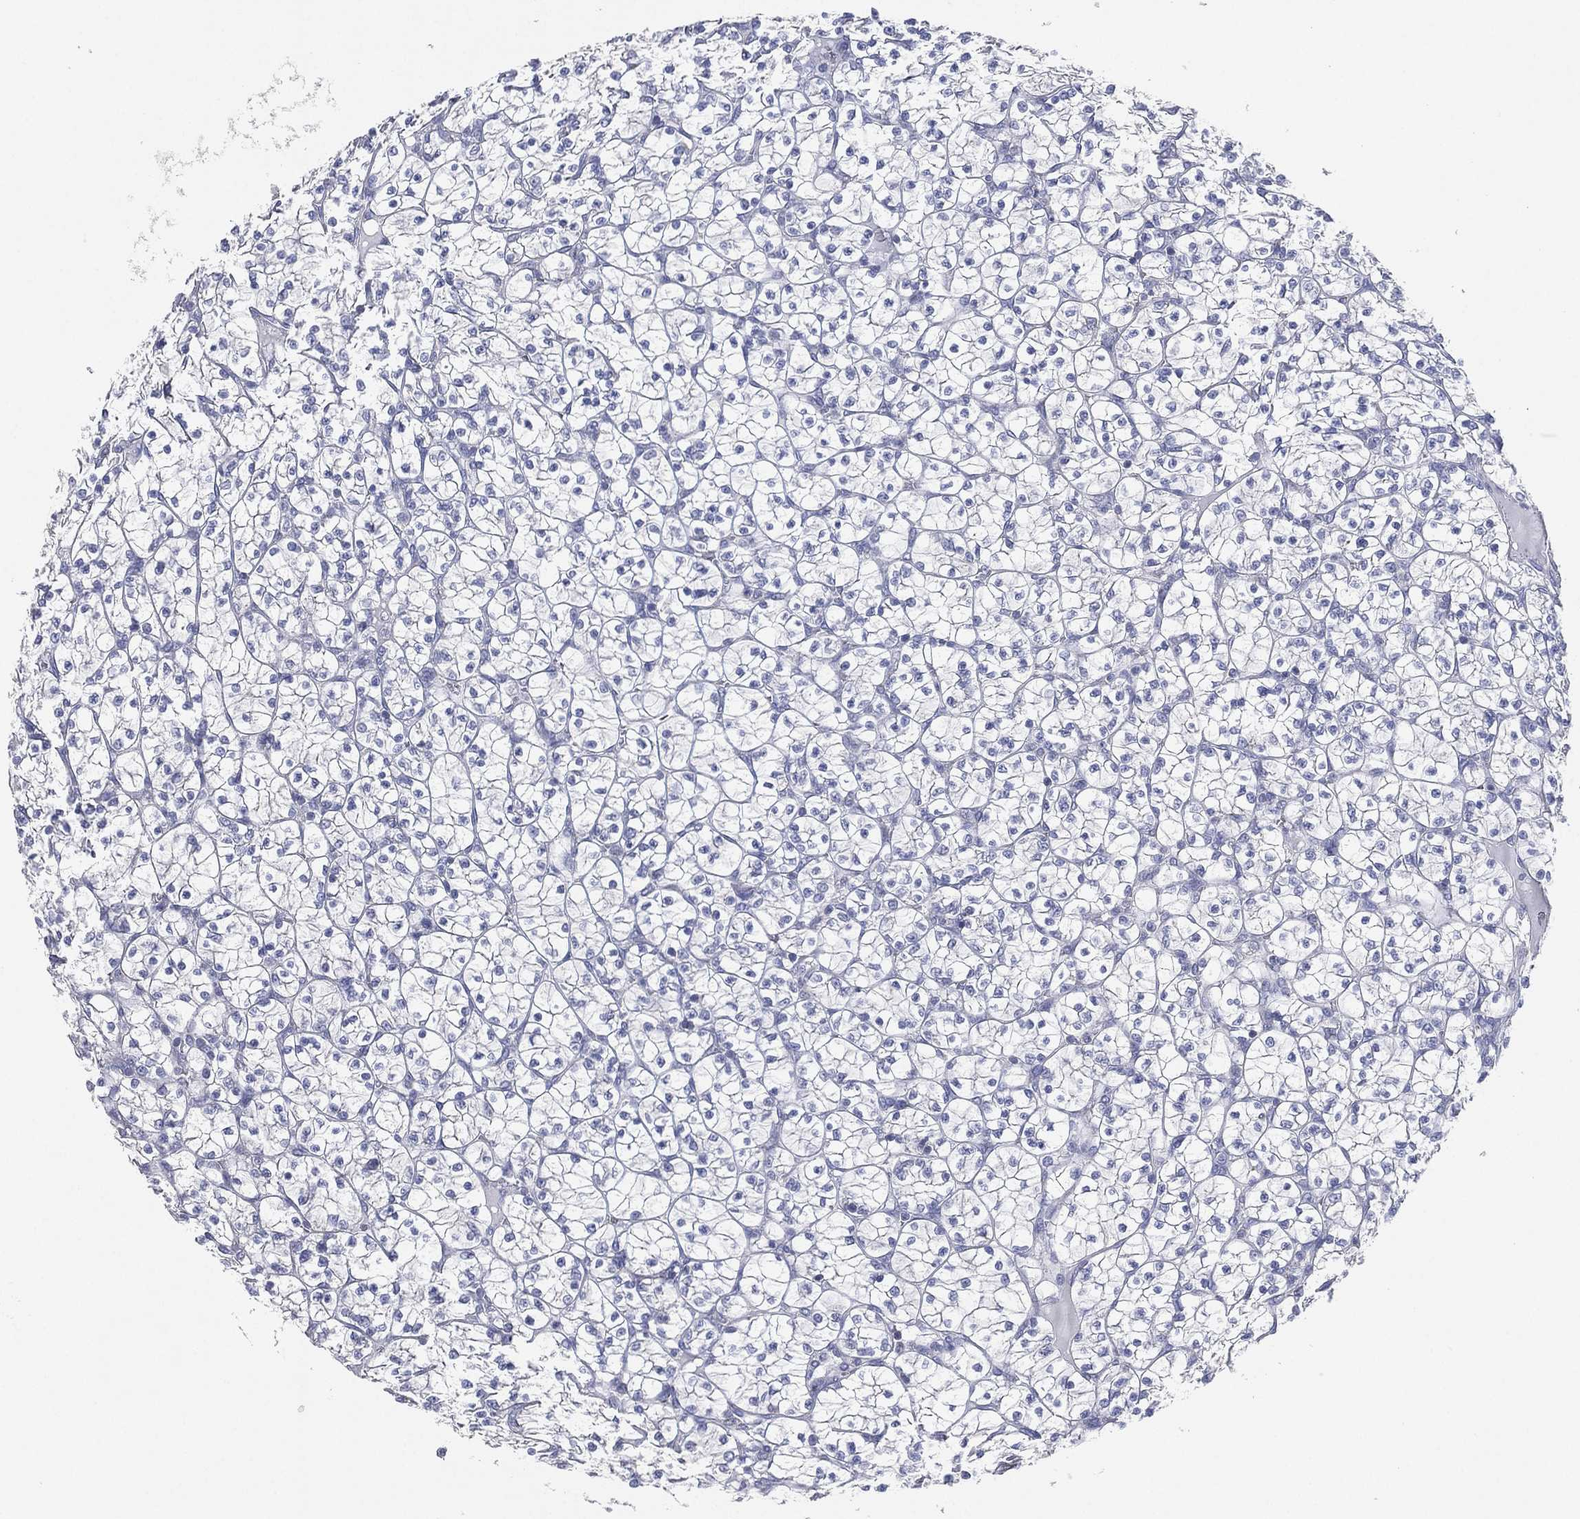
{"staining": {"intensity": "negative", "quantity": "none", "location": "none"}, "tissue": "renal cancer", "cell_type": "Tumor cells", "image_type": "cancer", "snomed": [{"axis": "morphology", "description": "Adenocarcinoma, NOS"}, {"axis": "topography", "description": "Kidney"}], "caption": "This is an immunohistochemistry image of human renal cancer (adenocarcinoma). There is no expression in tumor cells.", "gene": "ATP8A2", "patient": {"sex": "female", "age": 89}}